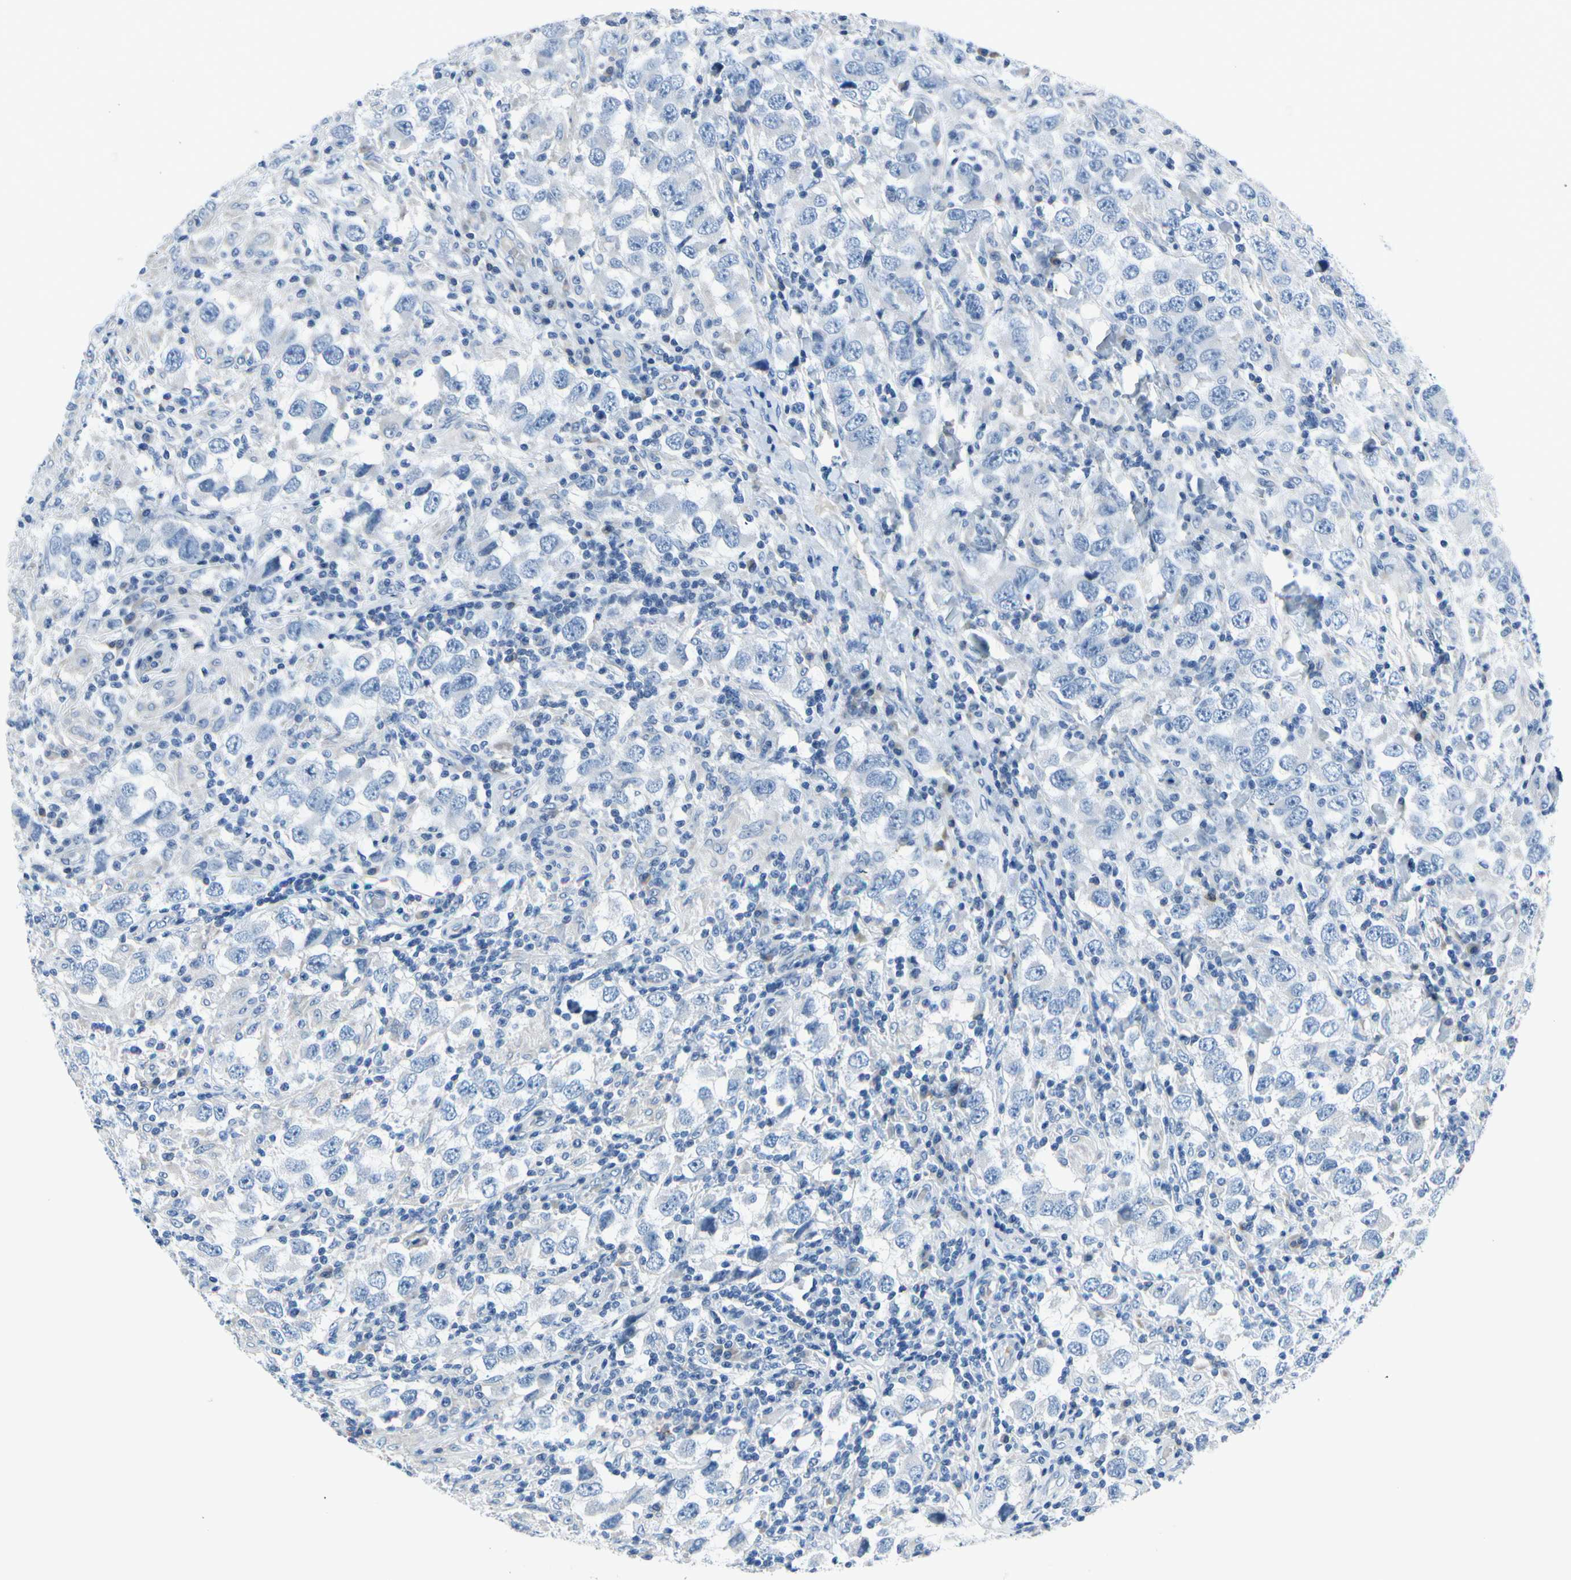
{"staining": {"intensity": "negative", "quantity": "none", "location": "none"}, "tissue": "testis cancer", "cell_type": "Tumor cells", "image_type": "cancer", "snomed": [{"axis": "morphology", "description": "Carcinoma, Embryonal, NOS"}, {"axis": "topography", "description": "Testis"}], "caption": "Embryonal carcinoma (testis) stained for a protein using immunohistochemistry exhibits no expression tumor cells.", "gene": "FCER2", "patient": {"sex": "male", "age": 21}}